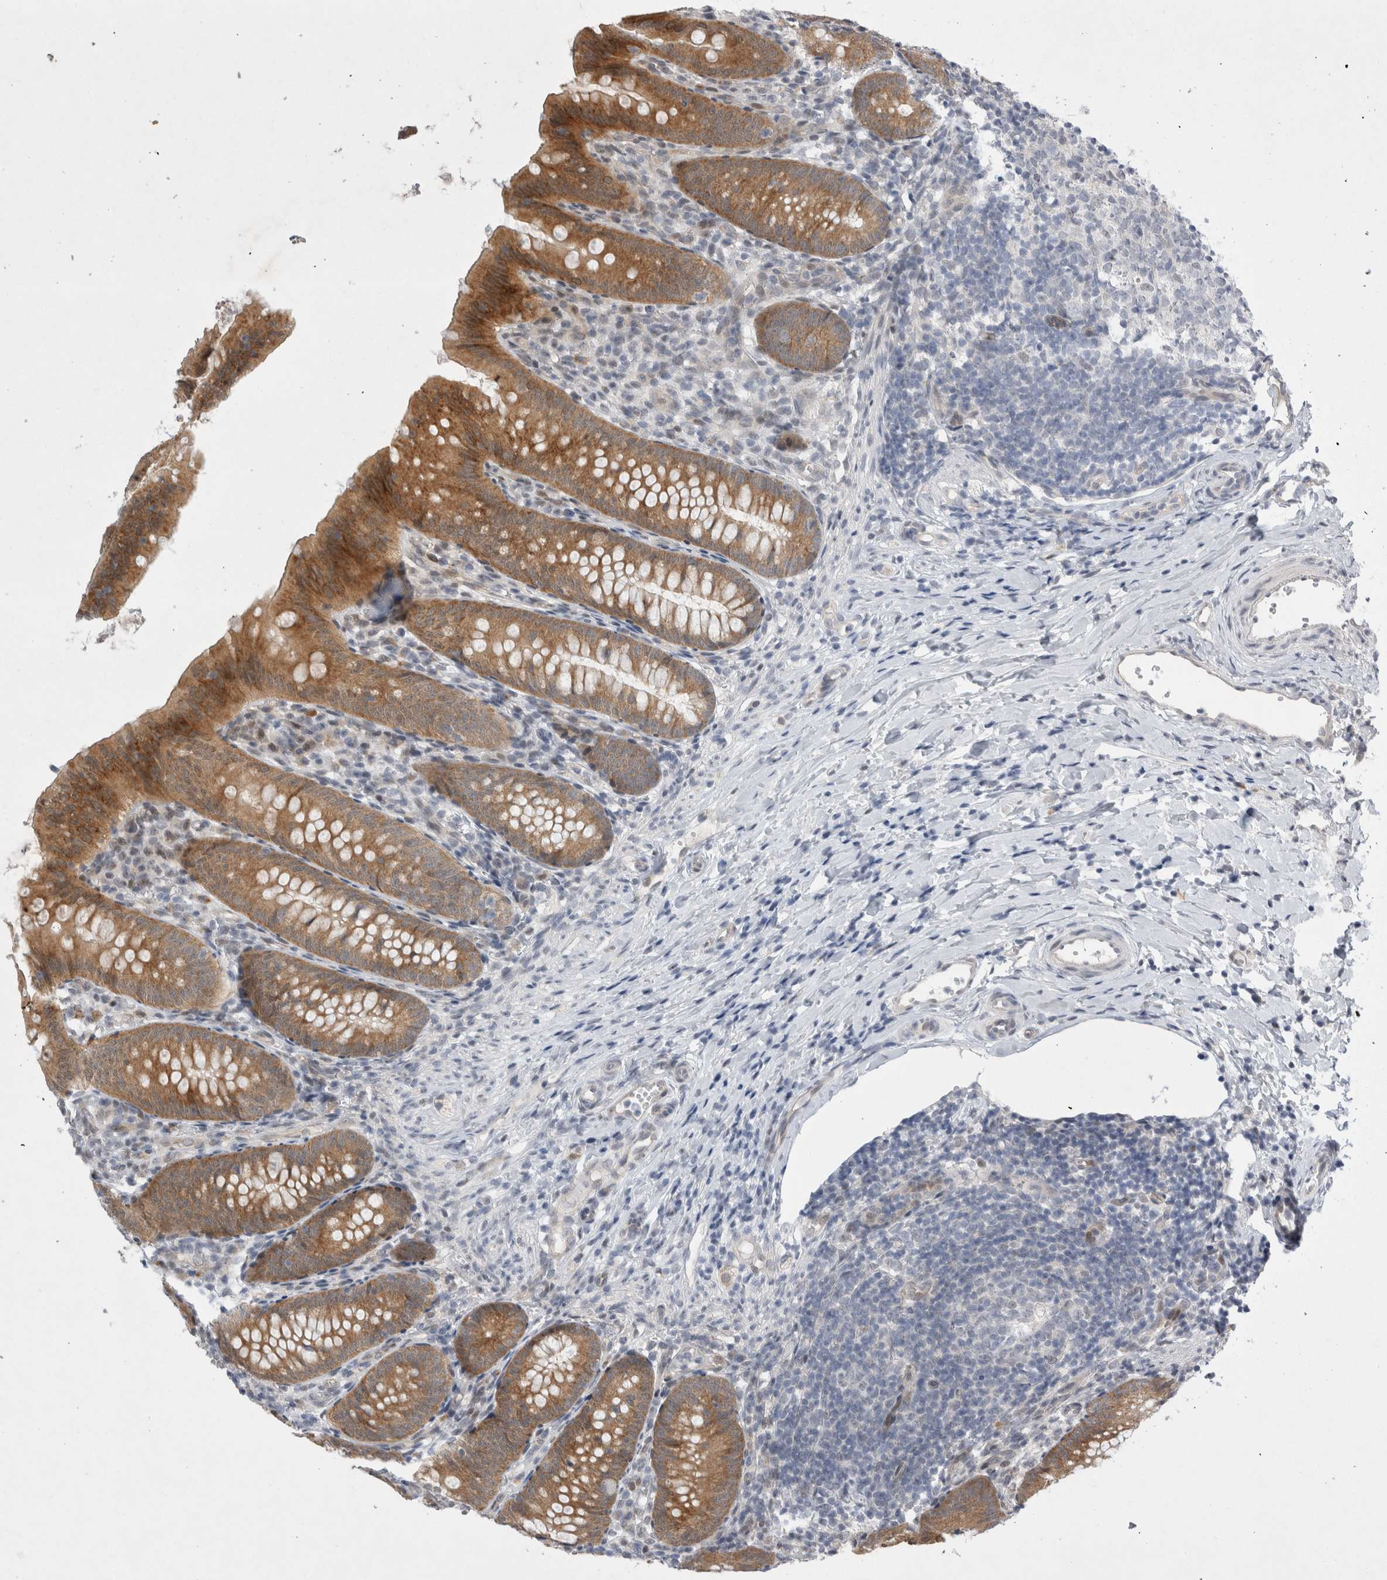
{"staining": {"intensity": "moderate", "quantity": ">75%", "location": "cytoplasmic/membranous"}, "tissue": "appendix", "cell_type": "Glandular cells", "image_type": "normal", "snomed": [{"axis": "morphology", "description": "Normal tissue, NOS"}, {"axis": "topography", "description": "Appendix"}], "caption": "DAB immunohistochemical staining of normal appendix shows moderate cytoplasmic/membranous protein staining in approximately >75% of glandular cells. (Stains: DAB (3,3'-diaminobenzidine) in brown, nuclei in blue, Microscopy: brightfield microscopy at high magnification).", "gene": "WIPF2", "patient": {"sex": "male", "age": 1}}